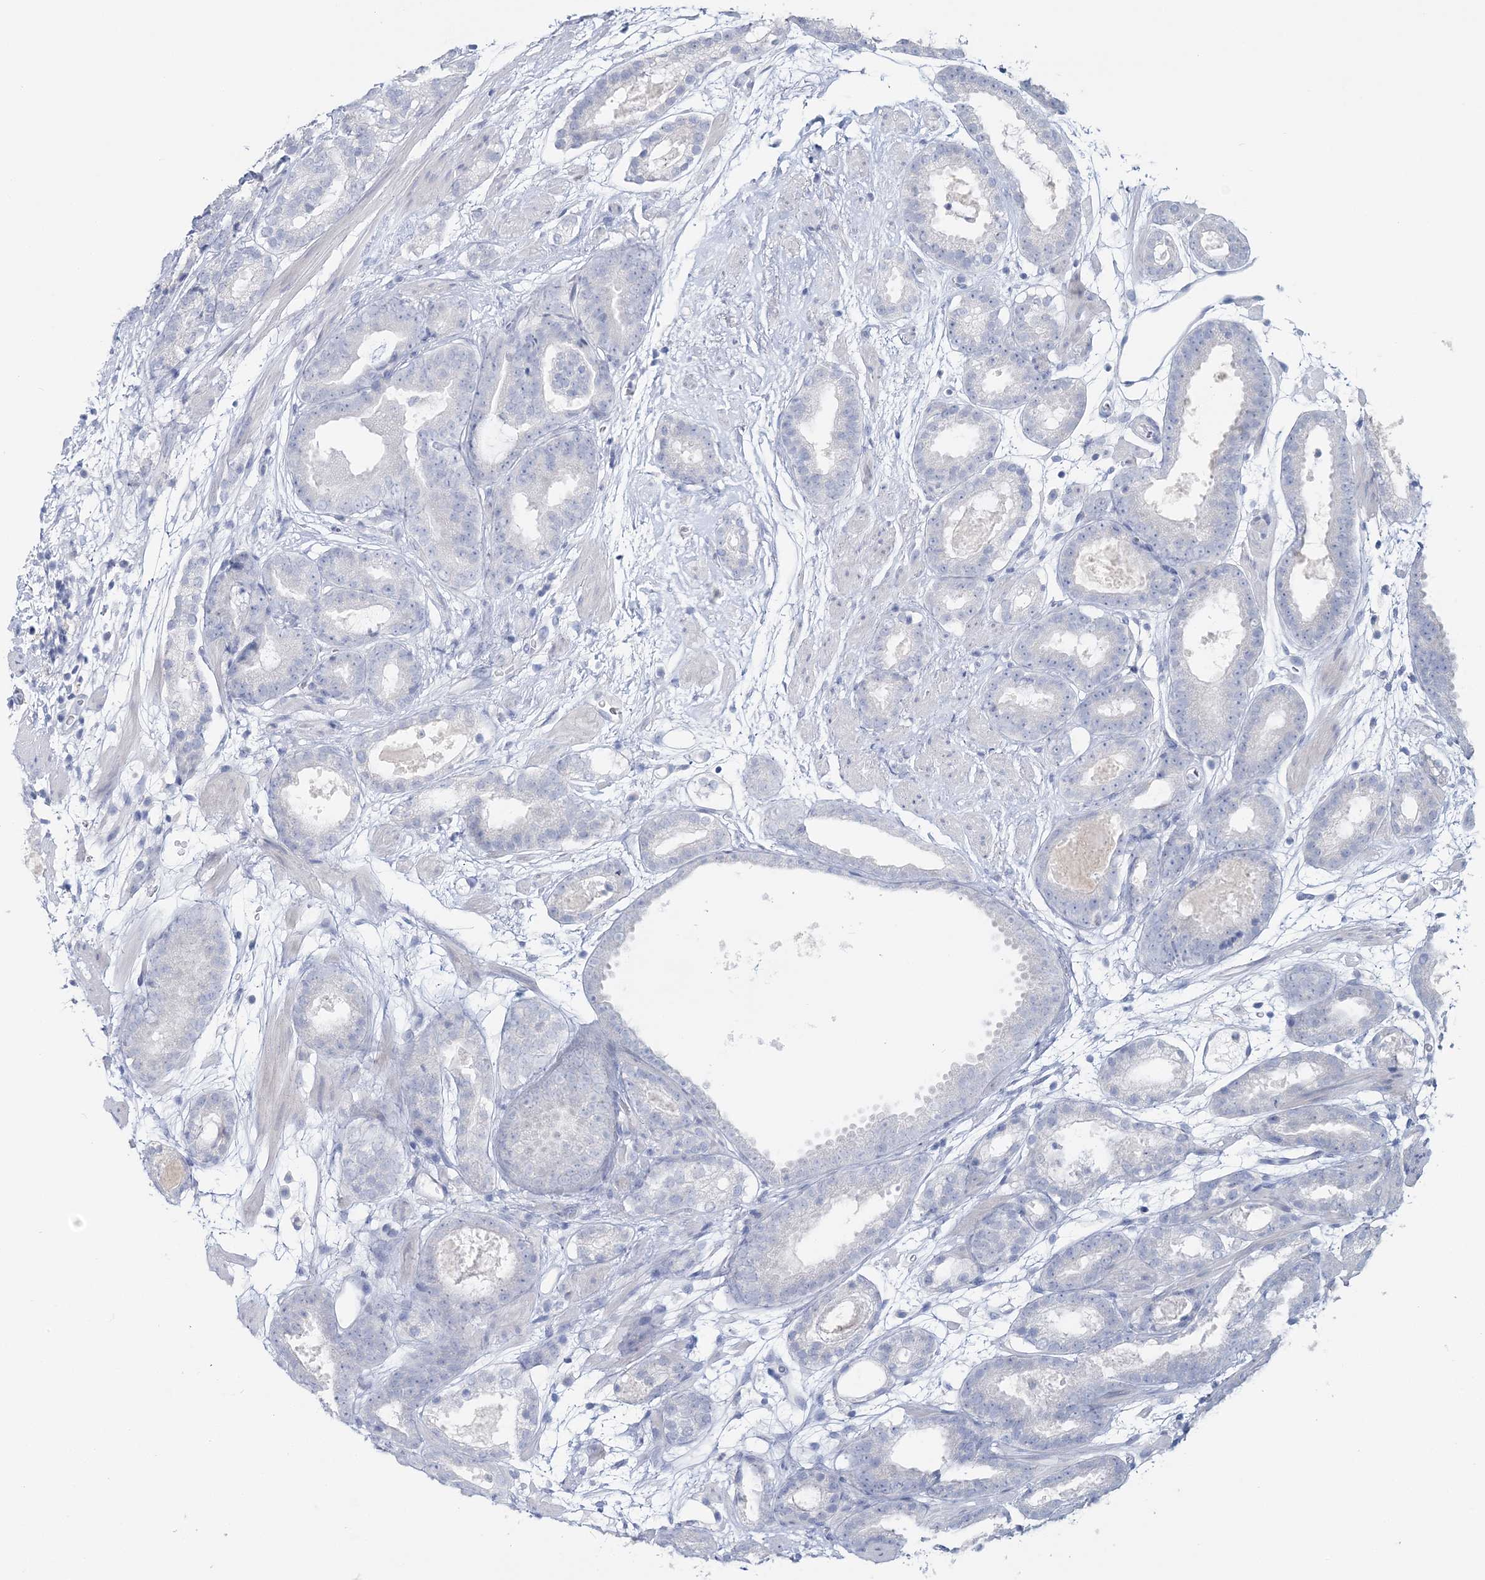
{"staining": {"intensity": "negative", "quantity": "none", "location": "none"}, "tissue": "prostate cancer", "cell_type": "Tumor cells", "image_type": "cancer", "snomed": [{"axis": "morphology", "description": "Adenocarcinoma, Low grade"}, {"axis": "topography", "description": "Prostate"}], "caption": "Tumor cells show no significant expression in prostate cancer.", "gene": "CYP3A4", "patient": {"sex": "male", "age": 69}}